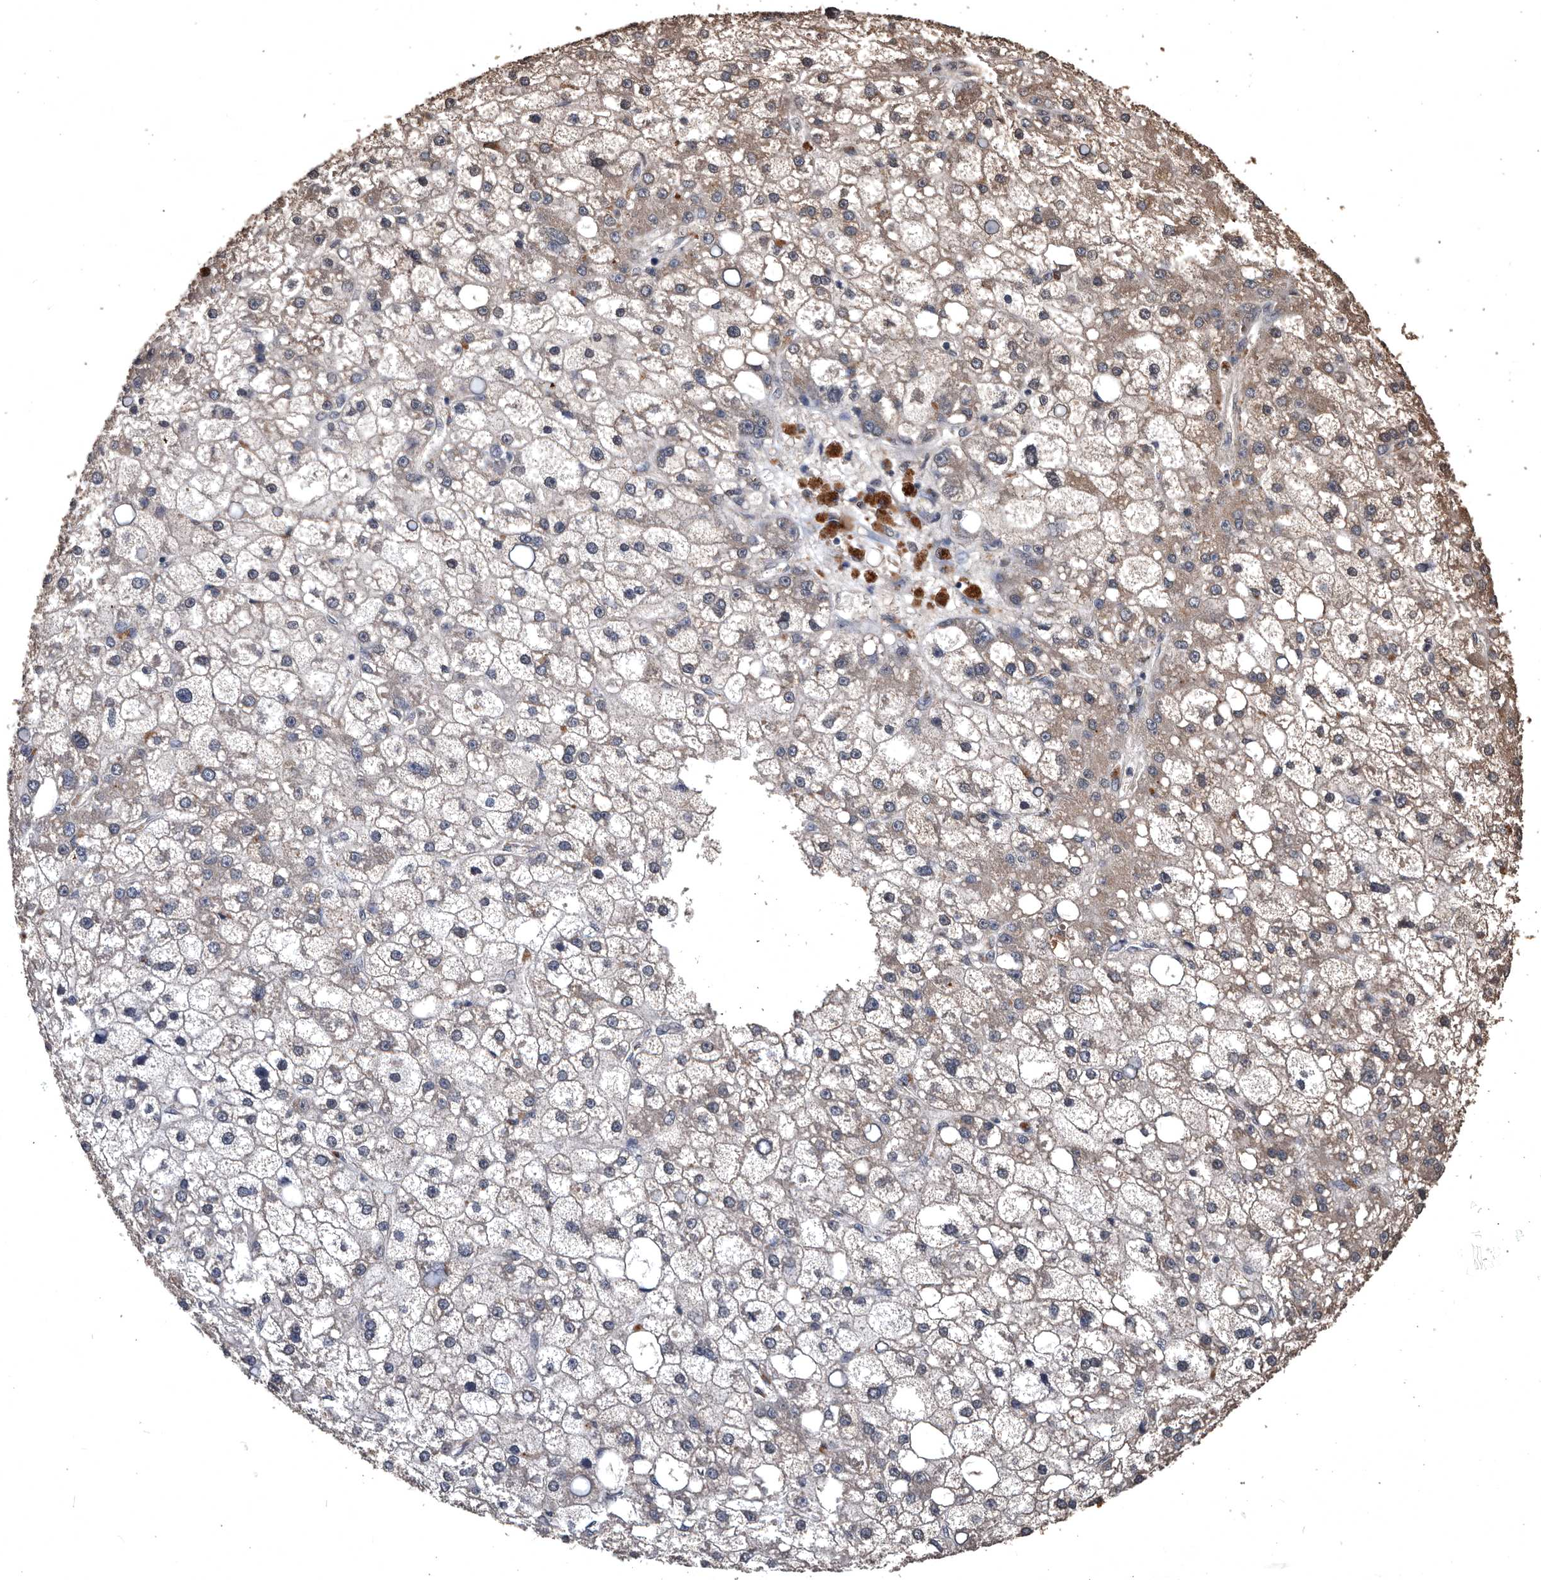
{"staining": {"intensity": "weak", "quantity": "<25%", "location": "cytoplasmic/membranous"}, "tissue": "liver cancer", "cell_type": "Tumor cells", "image_type": "cancer", "snomed": [{"axis": "morphology", "description": "Carcinoma, Hepatocellular, NOS"}, {"axis": "topography", "description": "Liver"}], "caption": "There is no significant expression in tumor cells of hepatocellular carcinoma (liver).", "gene": "NRBP1", "patient": {"sex": "male", "age": 67}}